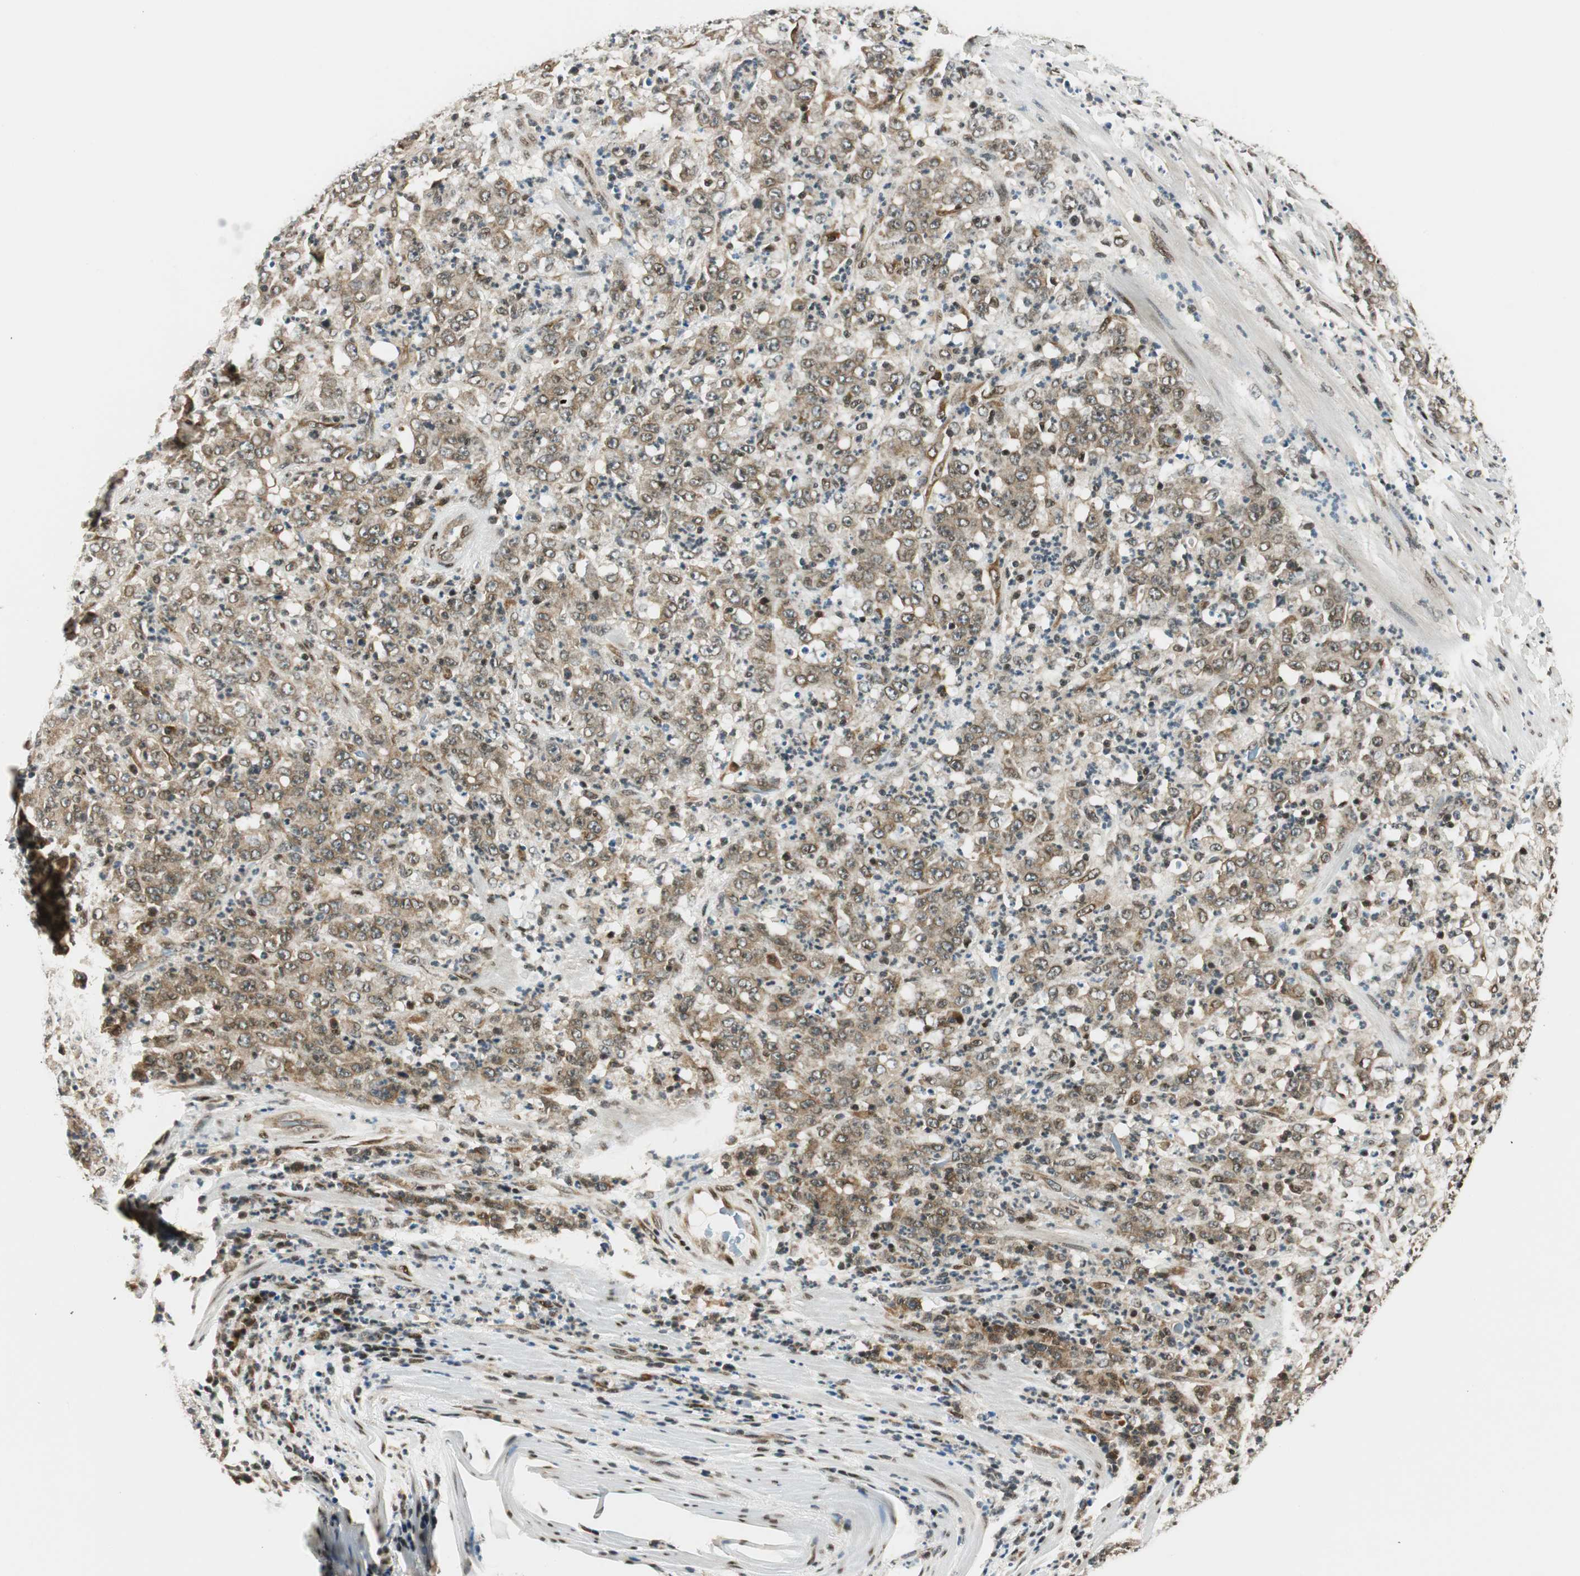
{"staining": {"intensity": "moderate", "quantity": ">75%", "location": "cytoplasmic/membranous"}, "tissue": "stomach cancer", "cell_type": "Tumor cells", "image_type": "cancer", "snomed": [{"axis": "morphology", "description": "Adenocarcinoma, NOS"}, {"axis": "topography", "description": "Stomach, lower"}], "caption": "Protein analysis of stomach adenocarcinoma tissue exhibits moderate cytoplasmic/membranous expression in about >75% of tumor cells.", "gene": "RING1", "patient": {"sex": "female", "age": 71}}